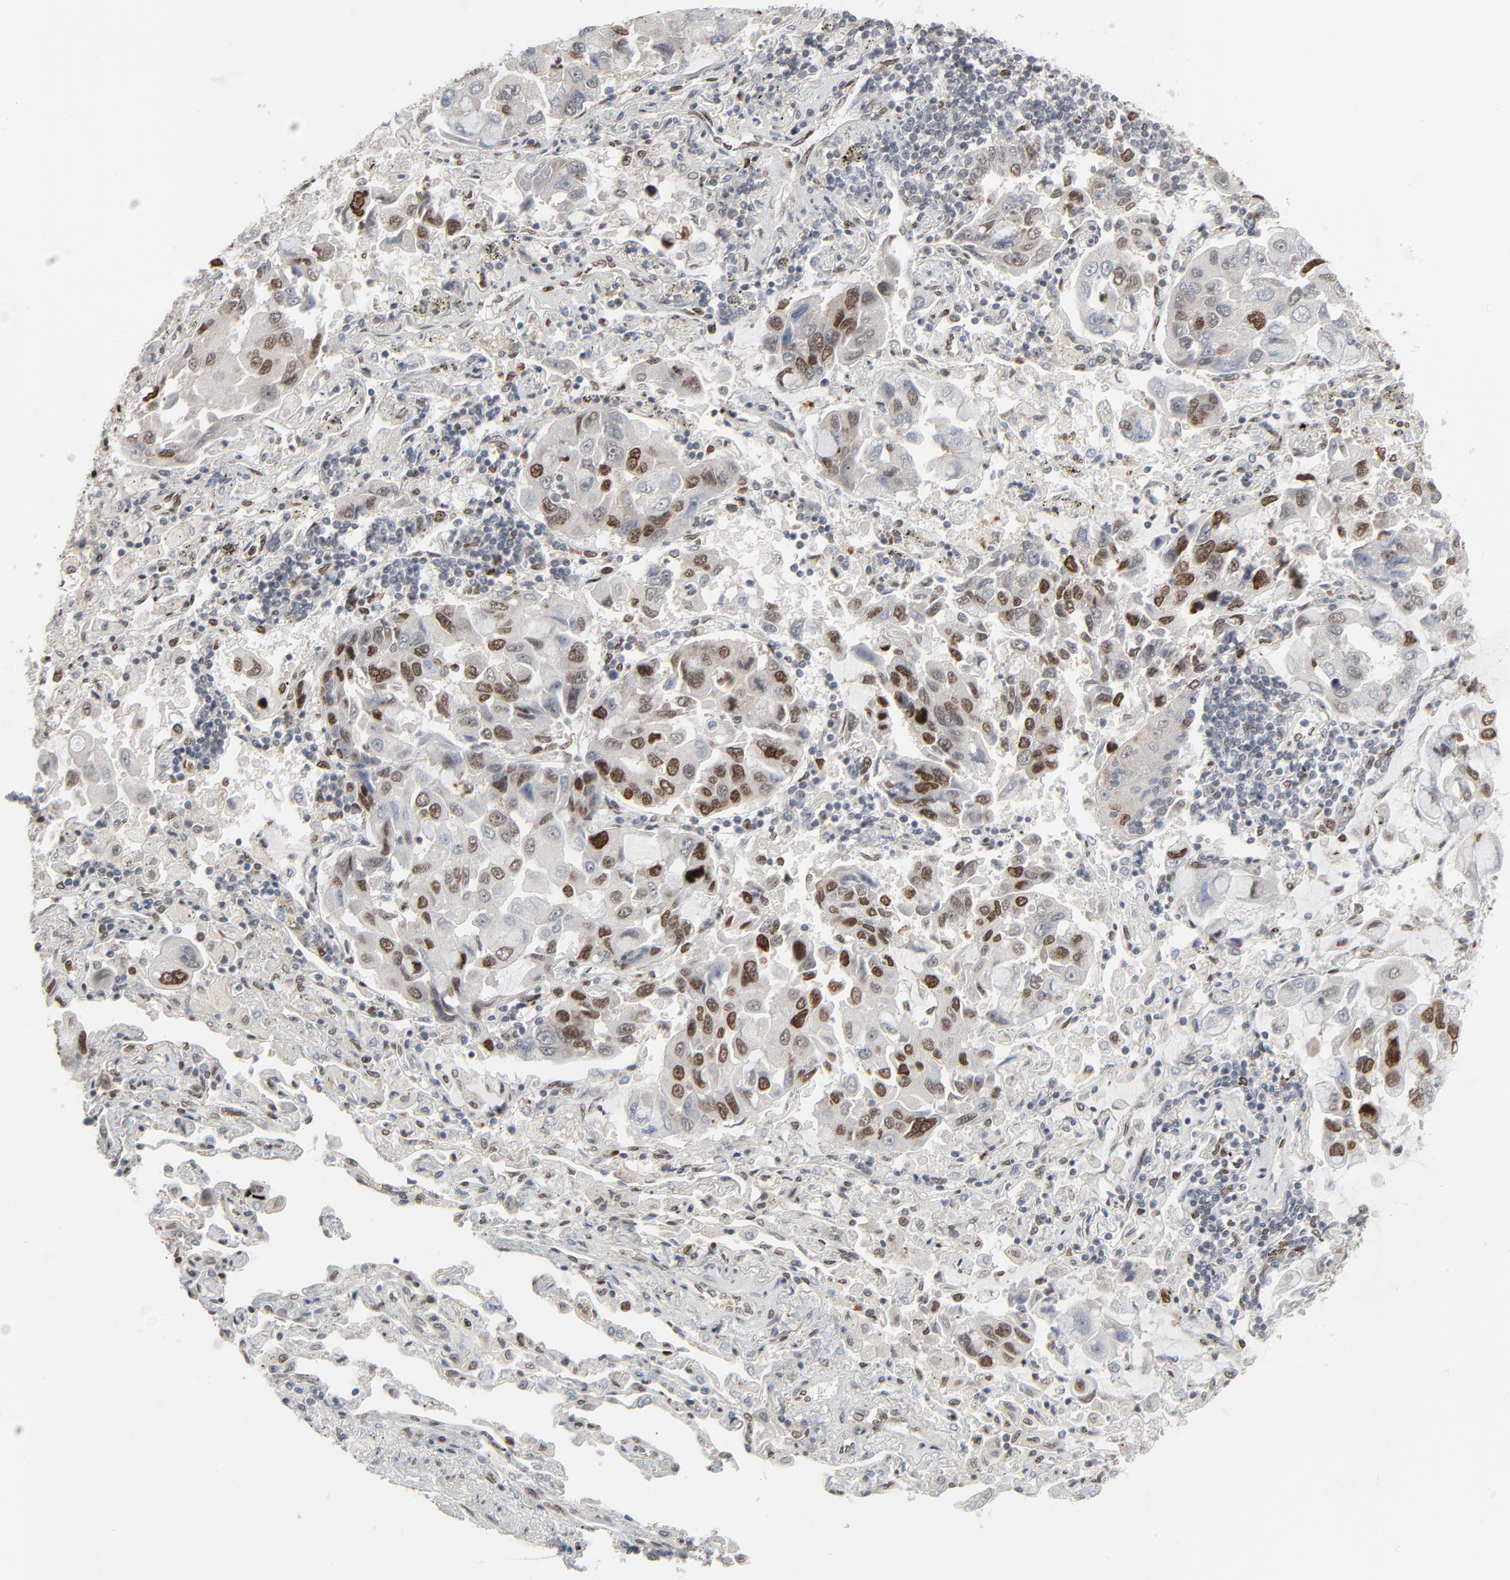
{"staining": {"intensity": "strong", "quantity": ">75%", "location": "nuclear"}, "tissue": "lung cancer", "cell_type": "Tumor cells", "image_type": "cancer", "snomed": [{"axis": "morphology", "description": "Adenocarcinoma, NOS"}, {"axis": "topography", "description": "Lung"}], "caption": "High-magnification brightfield microscopy of lung adenocarcinoma stained with DAB (brown) and counterstained with hematoxylin (blue). tumor cells exhibit strong nuclear staining is appreciated in approximately>75% of cells. (brown staining indicates protein expression, while blue staining denotes nuclei).", "gene": "CUX1", "patient": {"sex": "male", "age": 64}}